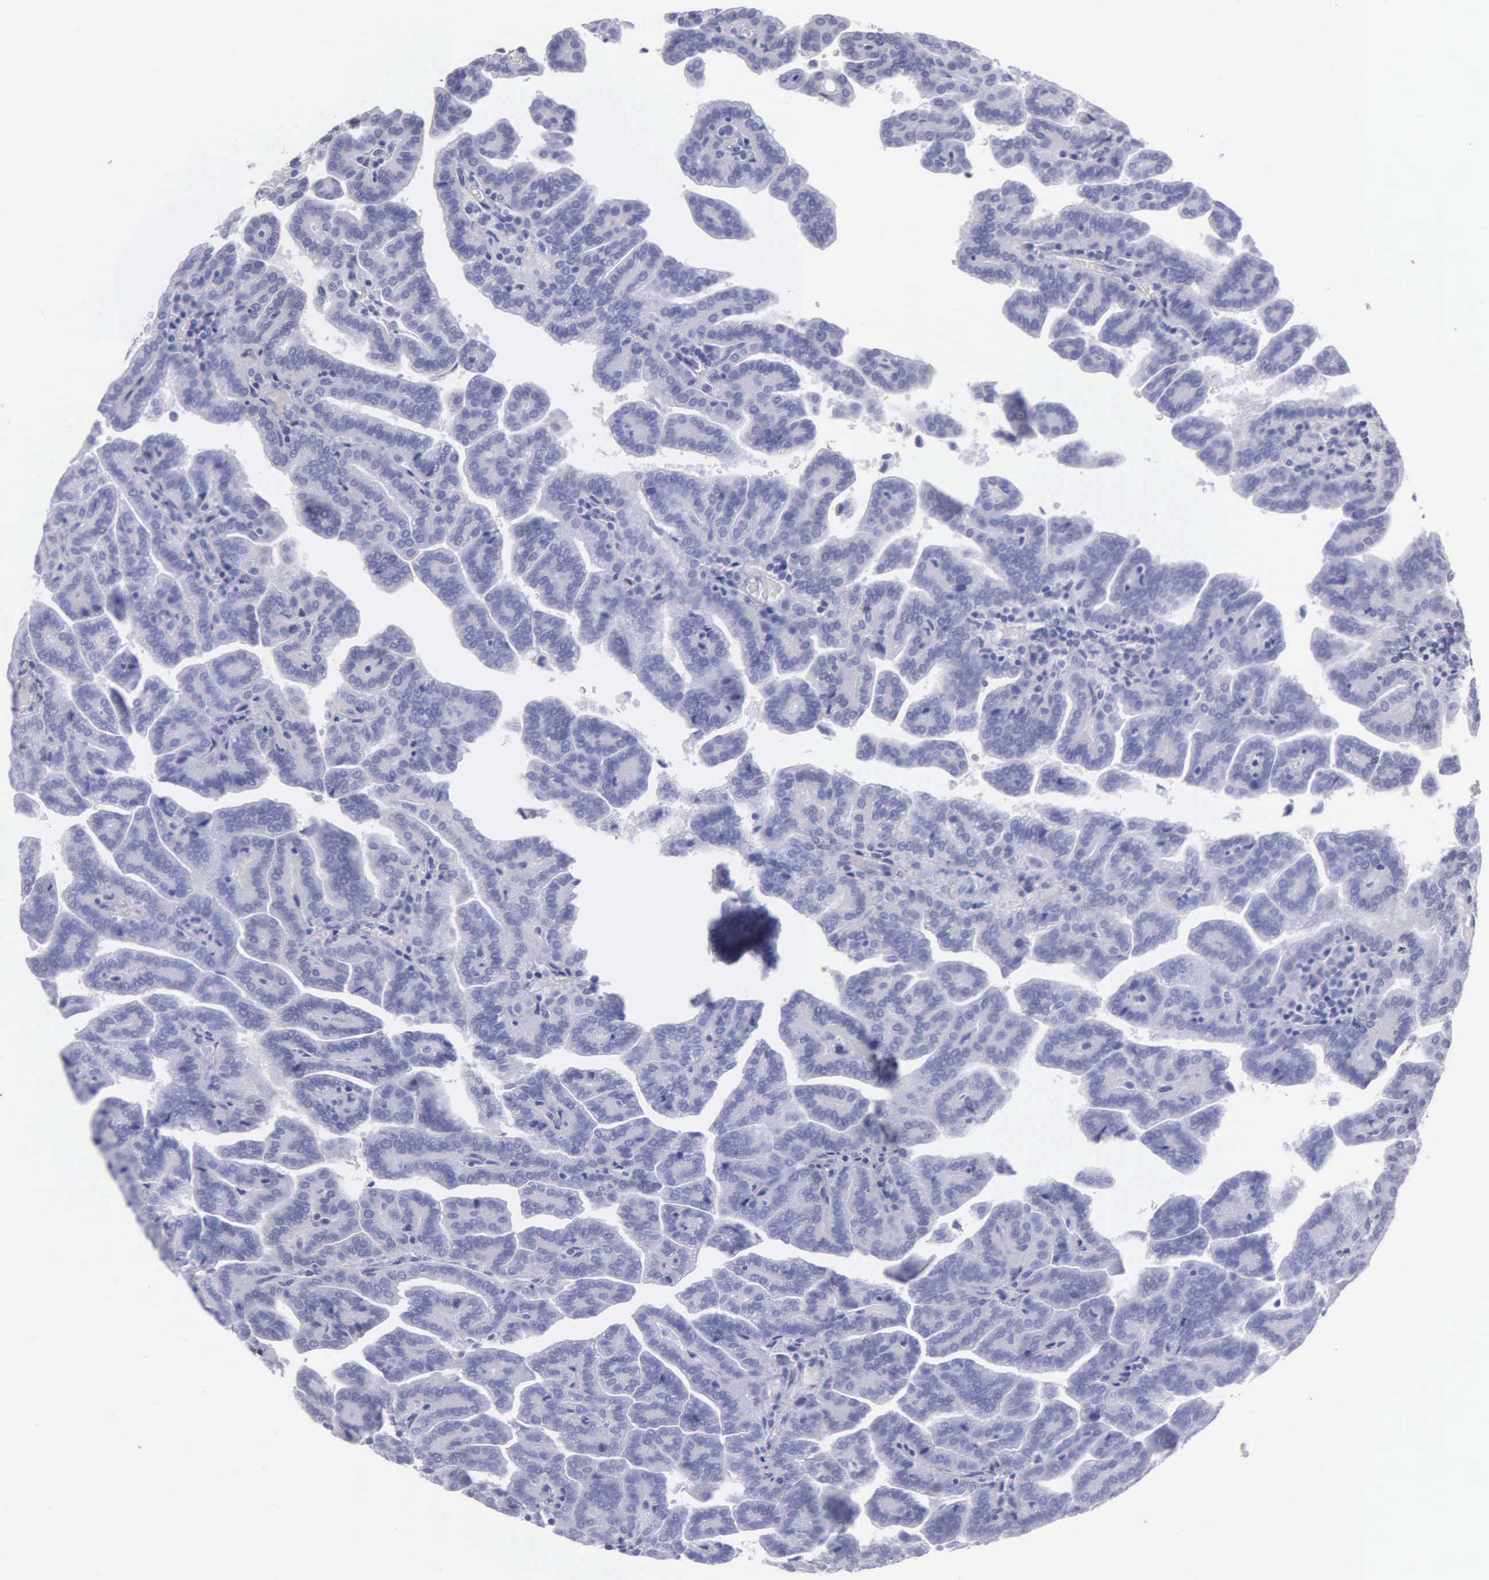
{"staining": {"intensity": "negative", "quantity": "none", "location": "none"}, "tissue": "renal cancer", "cell_type": "Tumor cells", "image_type": "cancer", "snomed": [{"axis": "morphology", "description": "Adenocarcinoma, NOS"}, {"axis": "topography", "description": "Kidney"}], "caption": "Tumor cells show no significant positivity in renal cancer (adenocarcinoma). (Brightfield microscopy of DAB immunohistochemistry (IHC) at high magnification).", "gene": "FBLN5", "patient": {"sex": "male", "age": 61}}